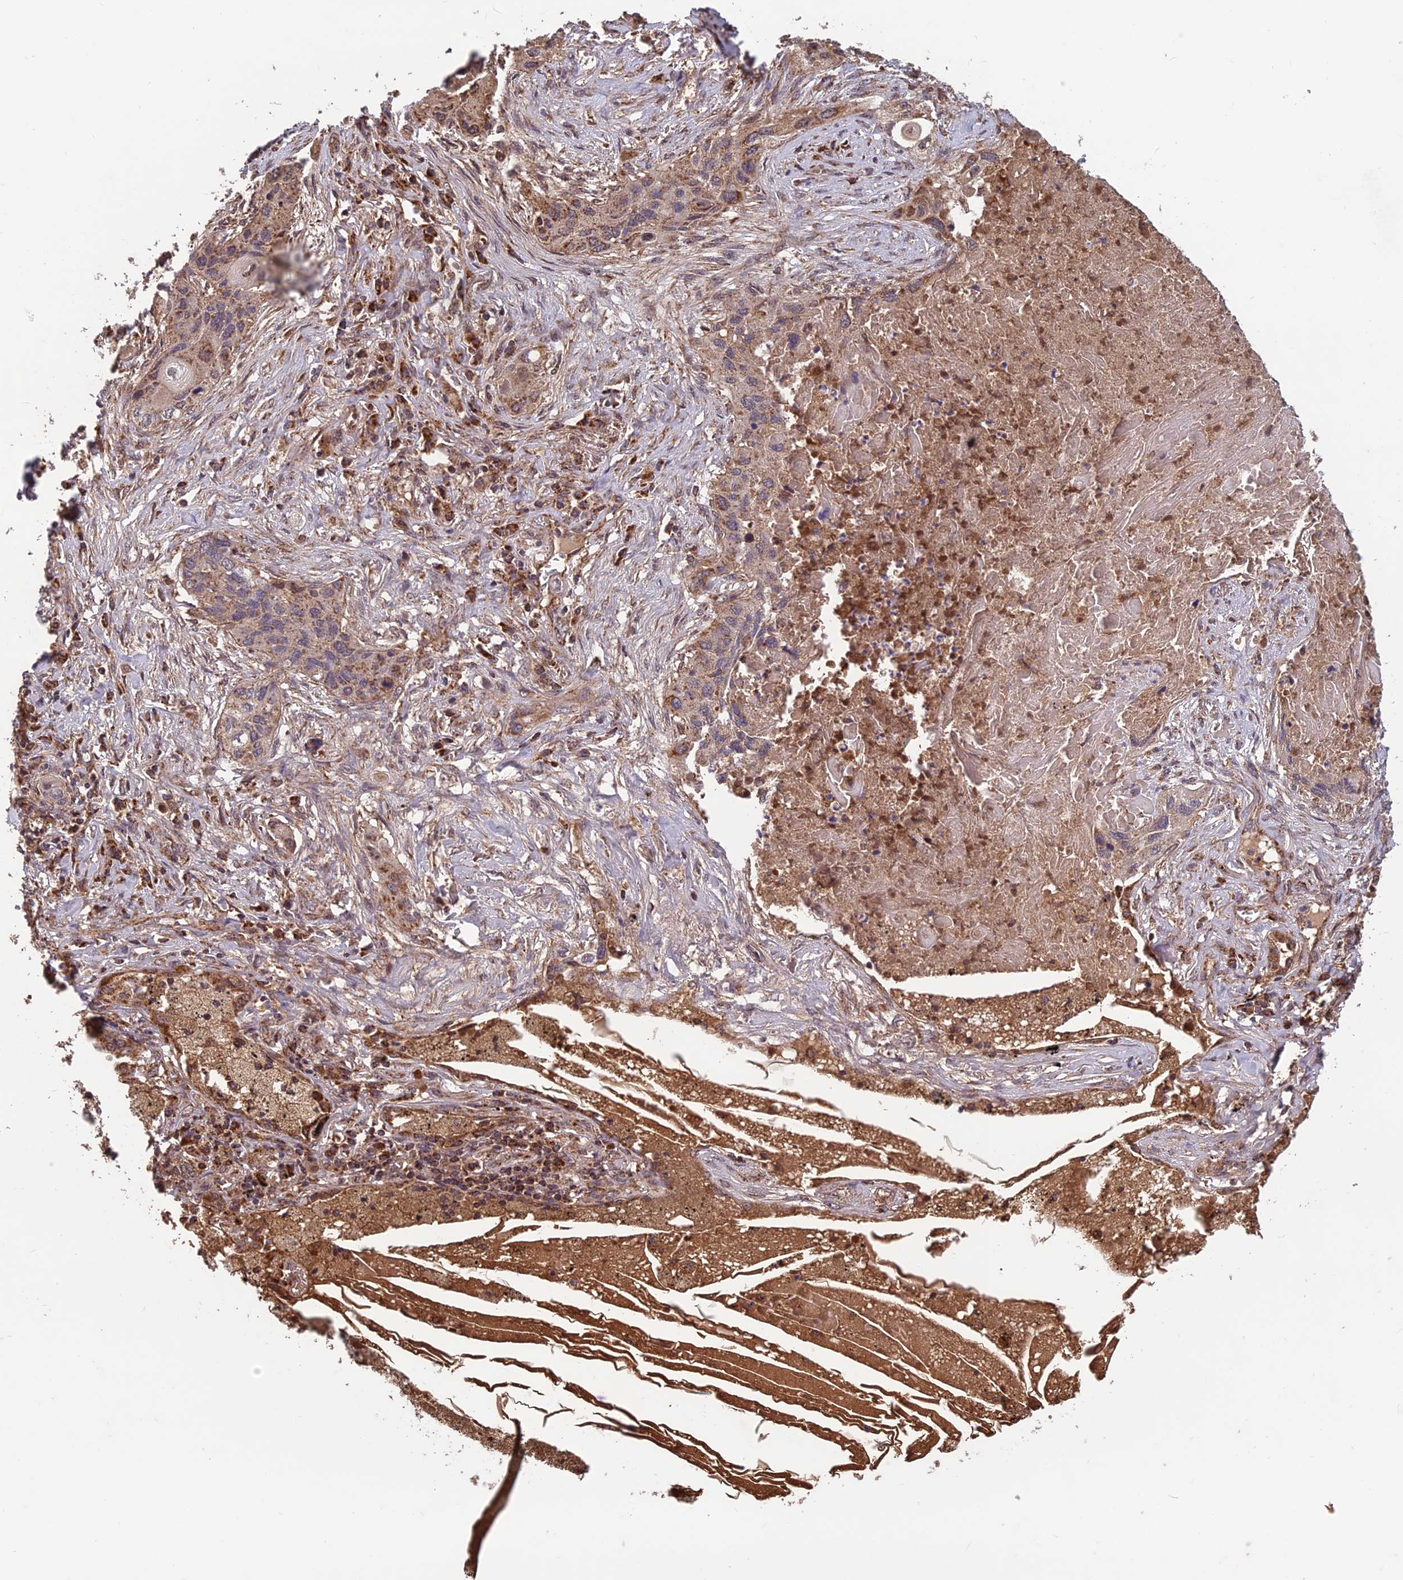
{"staining": {"intensity": "moderate", "quantity": ">75%", "location": "cytoplasmic/membranous"}, "tissue": "lung cancer", "cell_type": "Tumor cells", "image_type": "cancer", "snomed": [{"axis": "morphology", "description": "Squamous cell carcinoma, NOS"}, {"axis": "topography", "description": "Lung"}], "caption": "Immunohistochemistry (IHC) staining of lung cancer (squamous cell carcinoma), which demonstrates medium levels of moderate cytoplasmic/membranous positivity in about >75% of tumor cells indicating moderate cytoplasmic/membranous protein positivity. The staining was performed using DAB (3,3'-diaminobenzidine) (brown) for protein detection and nuclei were counterstained in hematoxylin (blue).", "gene": "CCDC15", "patient": {"sex": "female", "age": 63}}